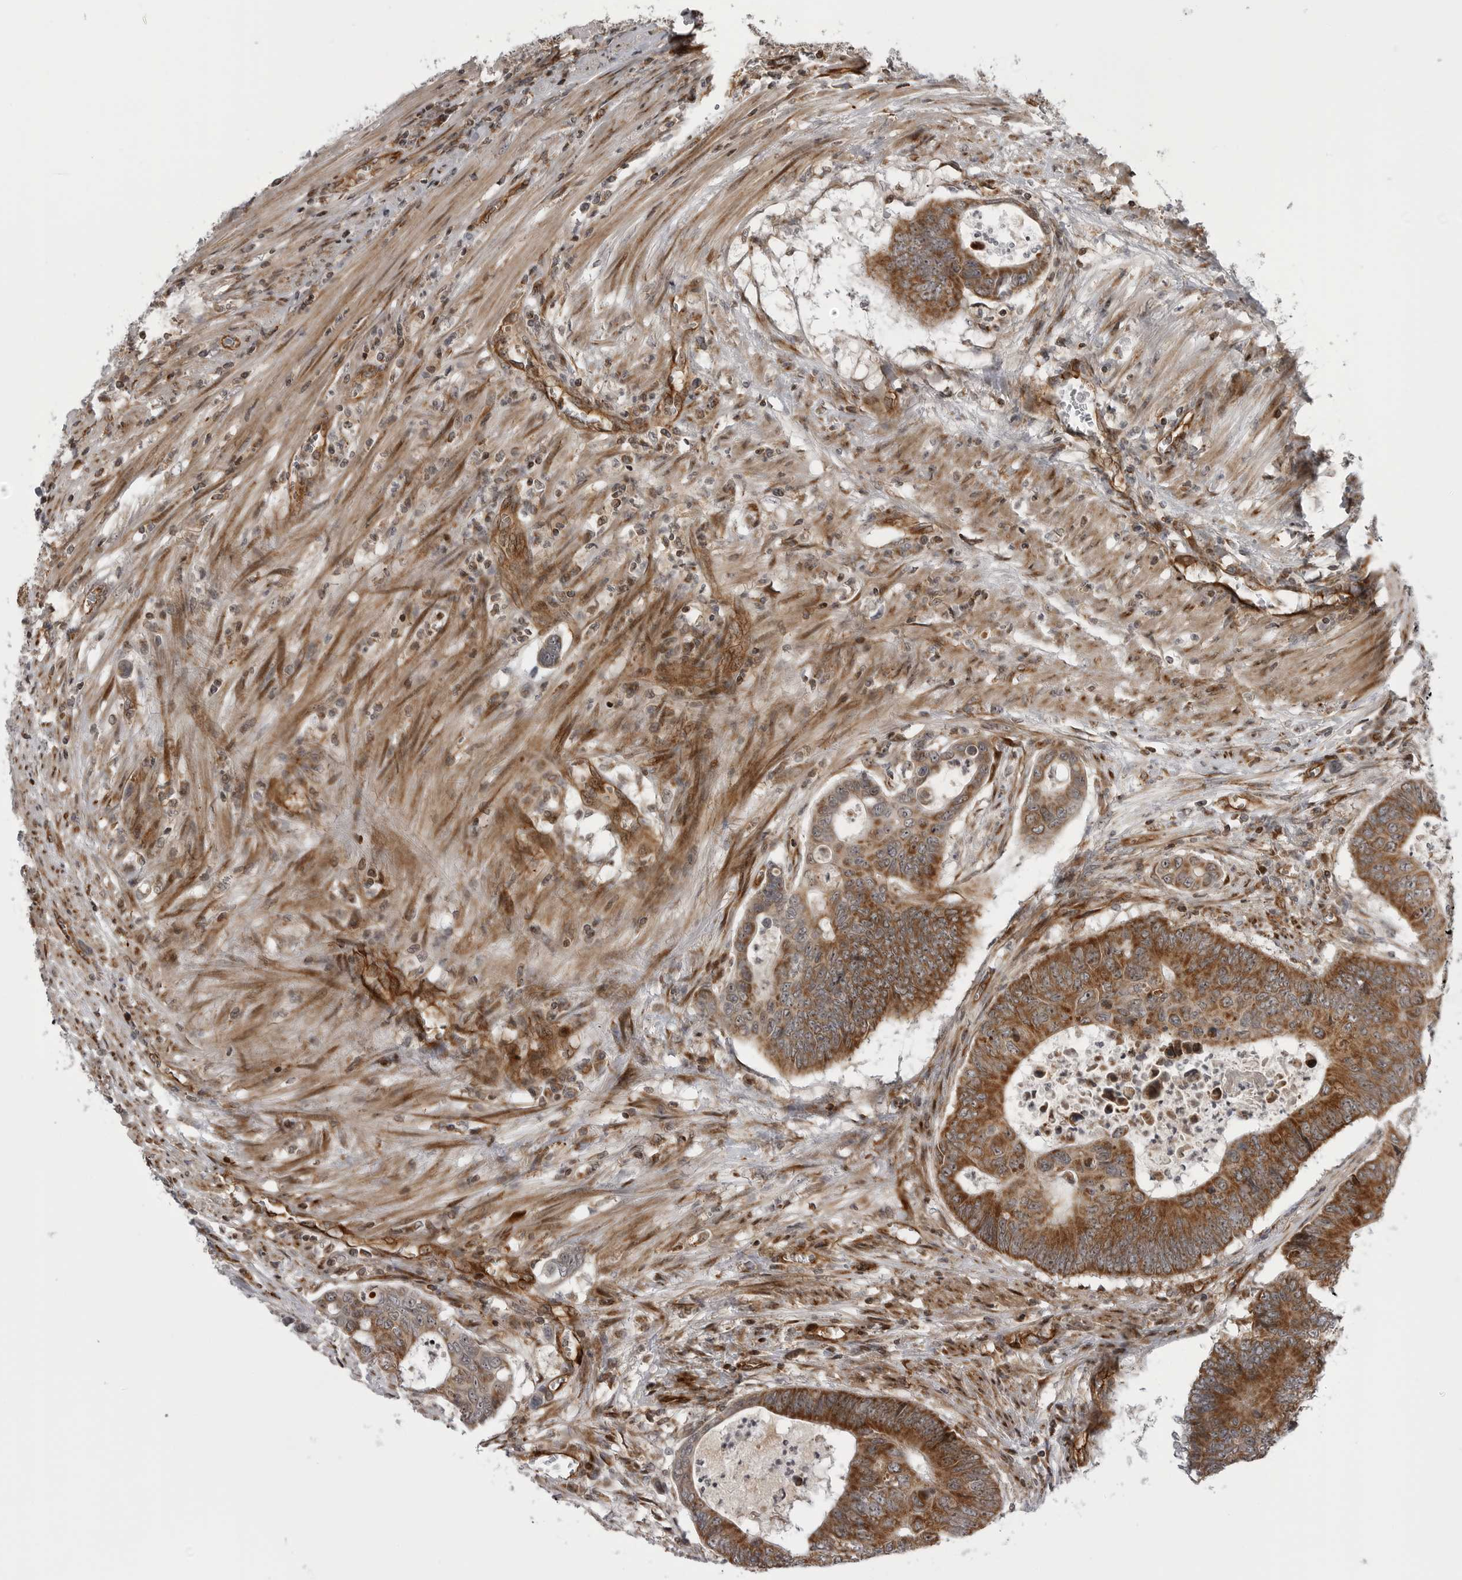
{"staining": {"intensity": "moderate", "quantity": ">75%", "location": "cytoplasmic/membranous"}, "tissue": "colorectal cancer", "cell_type": "Tumor cells", "image_type": "cancer", "snomed": [{"axis": "morphology", "description": "Adenocarcinoma, NOS"}, {"axis": "topography", "description": "Colon"}], "caption": "Protein staining of colorectal cancer tissue exhibits moderate cytoplasmic/membranous positivity in approximately >75% of tumor cells.", "gene": "ABL1", "patient": {"sex": "male", "age": 87}}